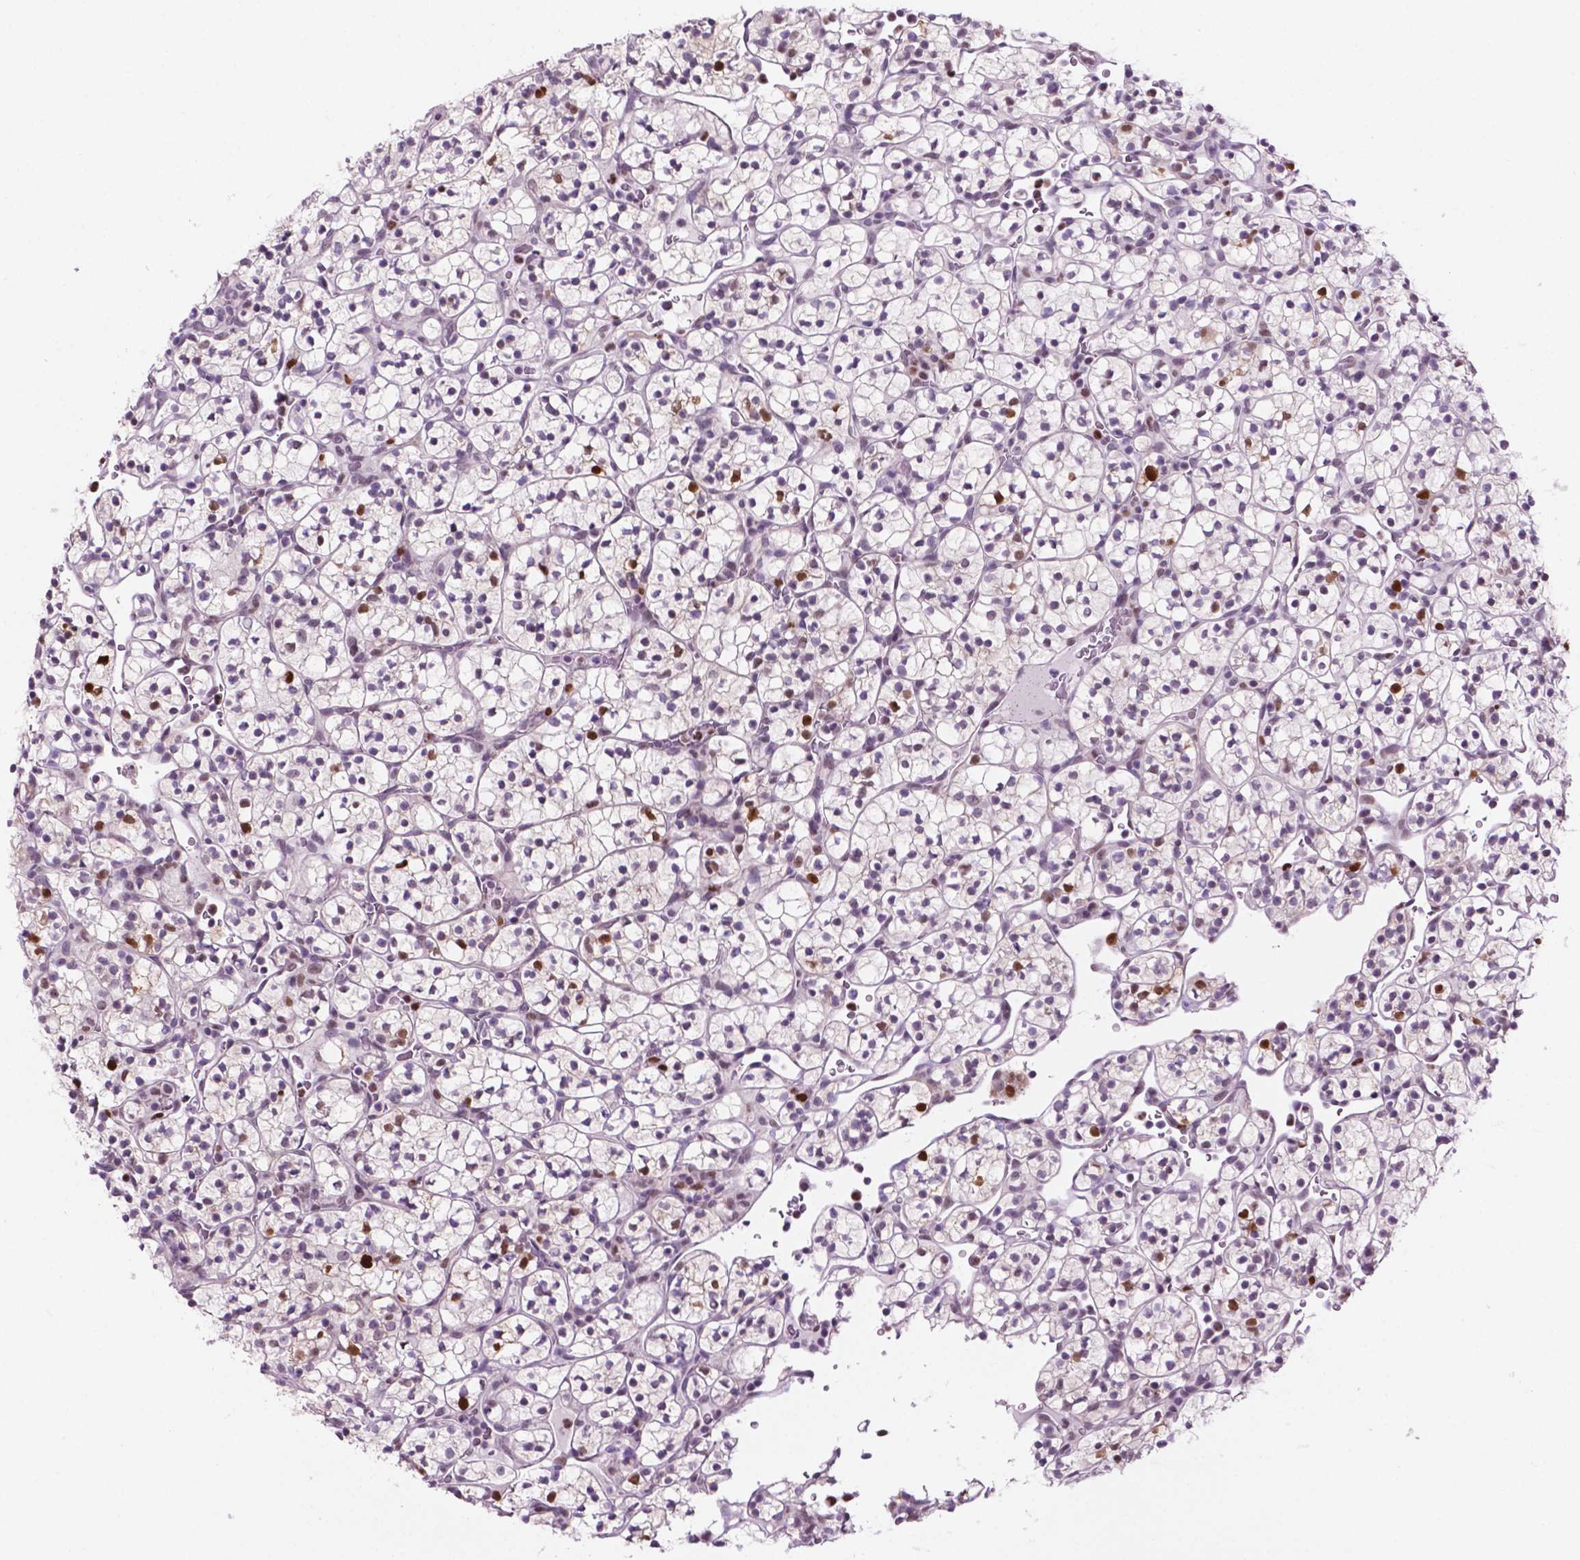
{"staining": {"intensity": "strong", "quantity": "<25%", "location": "nuclear"}, "tissue": "renal cancer", "cell_type": "Tumor cells", "image_type": "cancer", "snomed": [{"axis": "morphology", "description": "Adenocarcinoma, NOS"}, {"axis": "topography", "description": "Kidney"}], "caption": "The image demonstrates immunohistochemical staining of renal adenocarcinoma. There is strong nuclear expression is appreciated in approximately <25% of tumor cells.", "gene": "NCAPH2", "patient": {"sex": "female", "age": 89}}